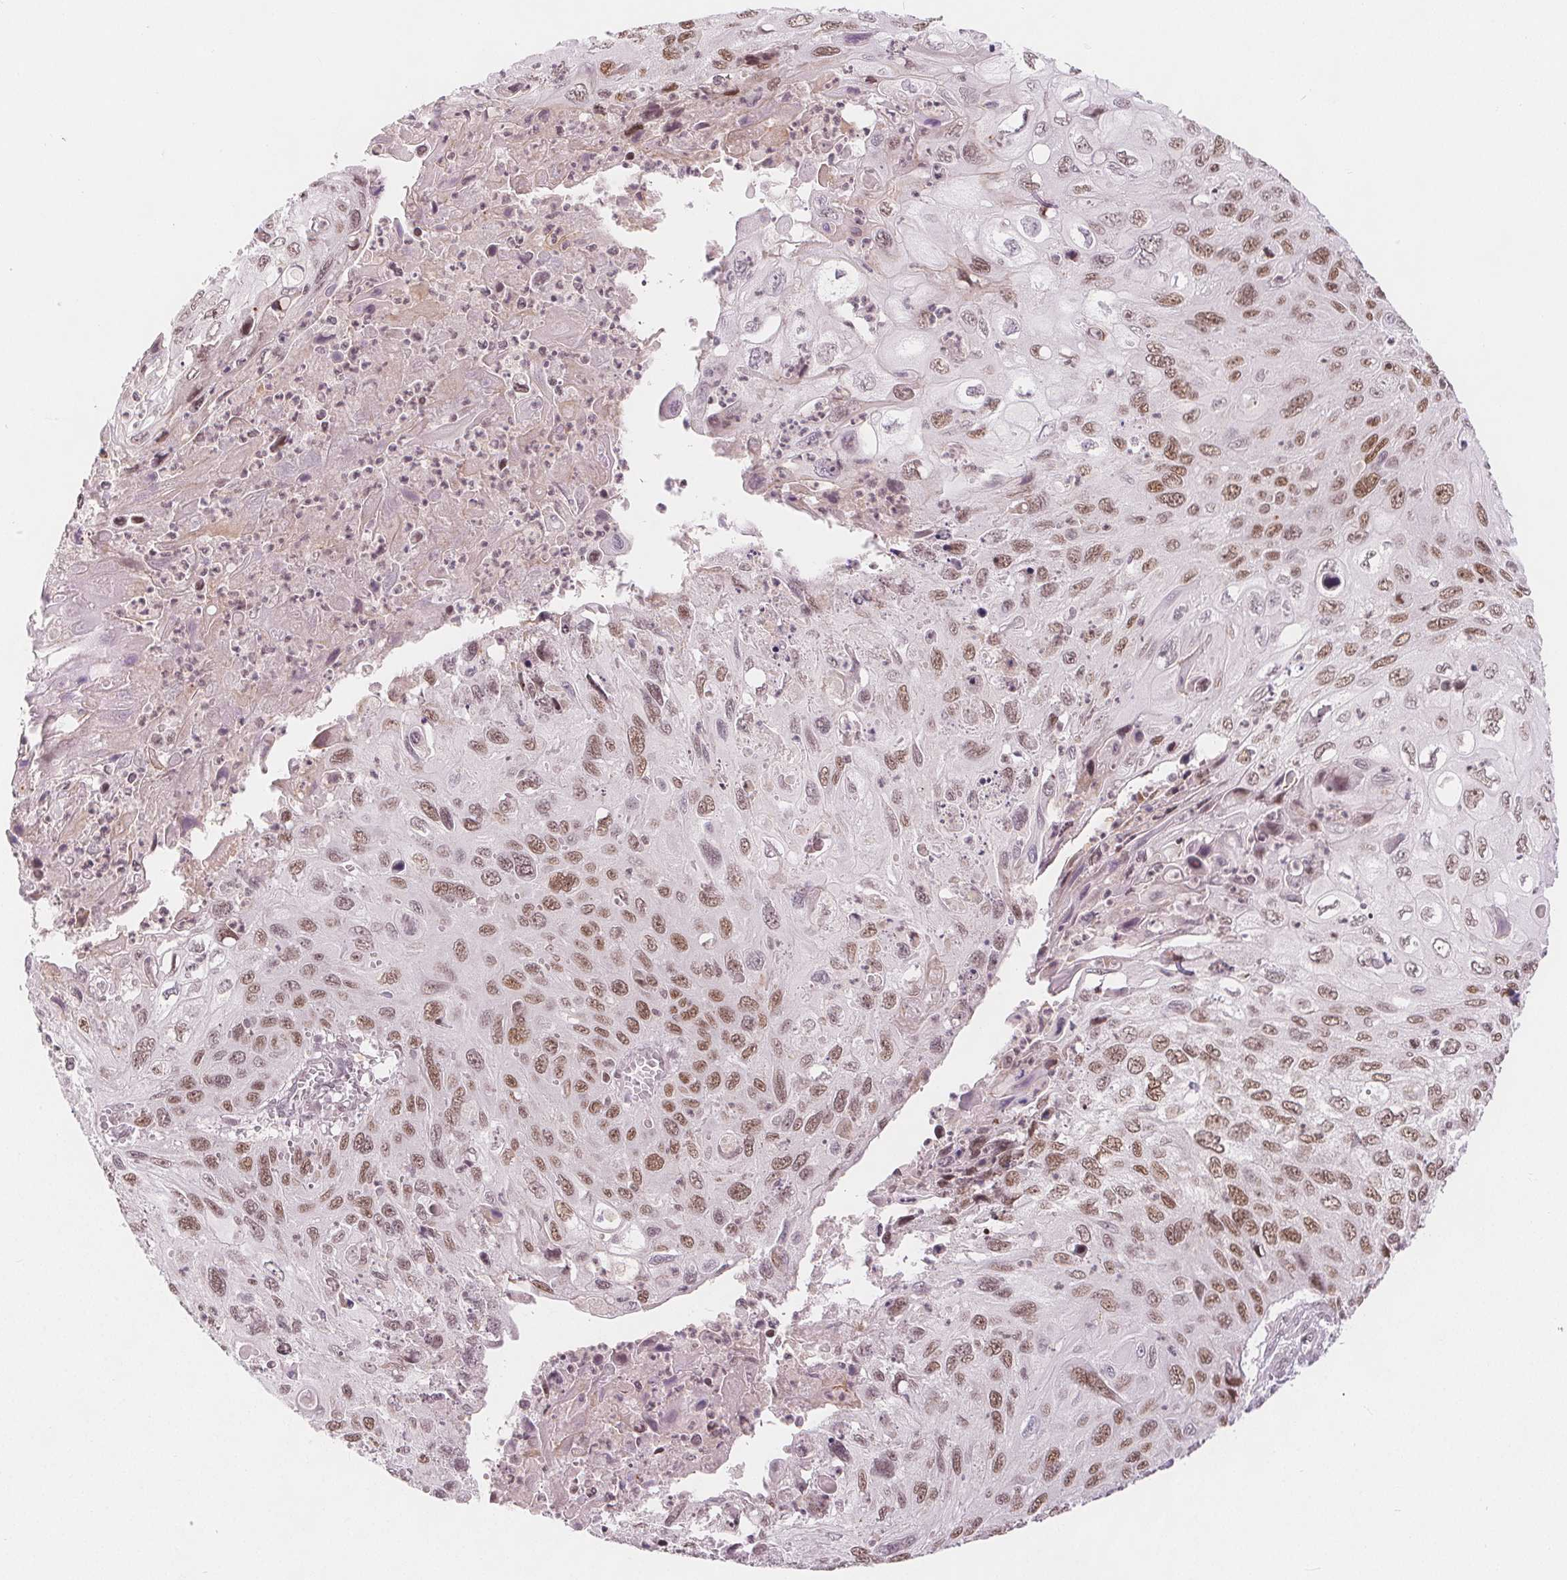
{"staining": {"intensity": "moderate", "quantity": ">75%", "location": "nuclear"}, "tissue": "cervical cancer", "cell_type": "Tumor cells", "image_type": "cancer", "snomed": [{"axis": "morphology", "description": "Squamous cell carcinoma, NOS"}, {"axis": "topography", "description": "Cervix"}], "caption": "Squamous cell carcinoma (cervical) was stained to show a protein in brown. There is medium levels of moderate nuclear staining in approximately >75% of tumor cells.", "gene": "DEK", "patient": {"sex": "female", "age": 70}}